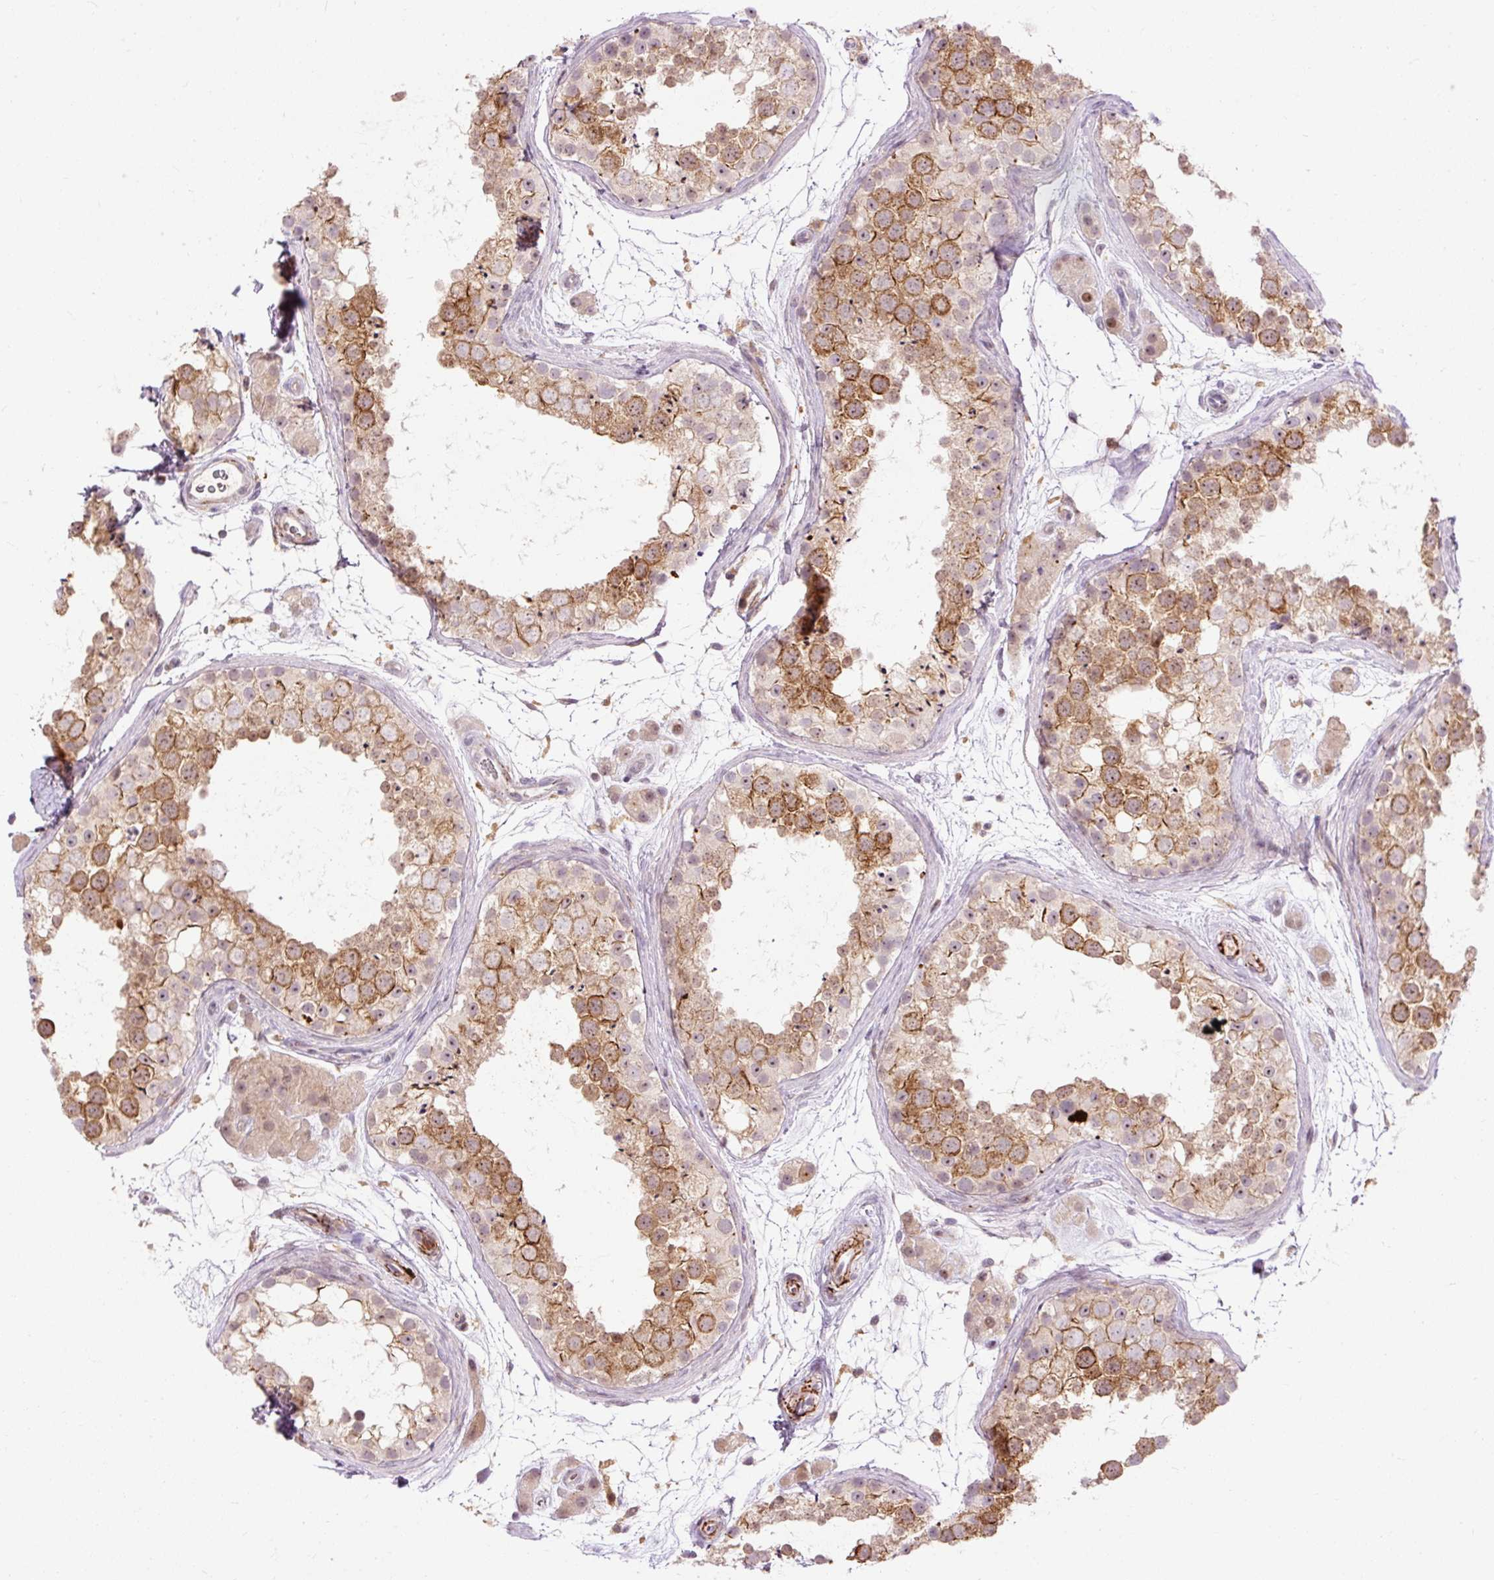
{"staining": {"intensity": "strong", "quantity": "25%-75%", "location": "cytoplasmic/membranous"}, "tissue": "testis", "cell_type": "Cells in seminiferous ducts", "image_type": "normal", "snomed": [{"axis": "morphology", "description": "Normal tissue, NOS"}, {"axis": "topography", "description": "Testis"}], "caption": "Immunohistochemistry micrograph of benign testis stained for a protein (brown), which exhibits high levels of strong cytoplasmic/membranous positivity in about 25%-75% of cells in seminiferous ducts.", "gene": "CEBPZ", "patient": {"sex": "male", "age": 41}}